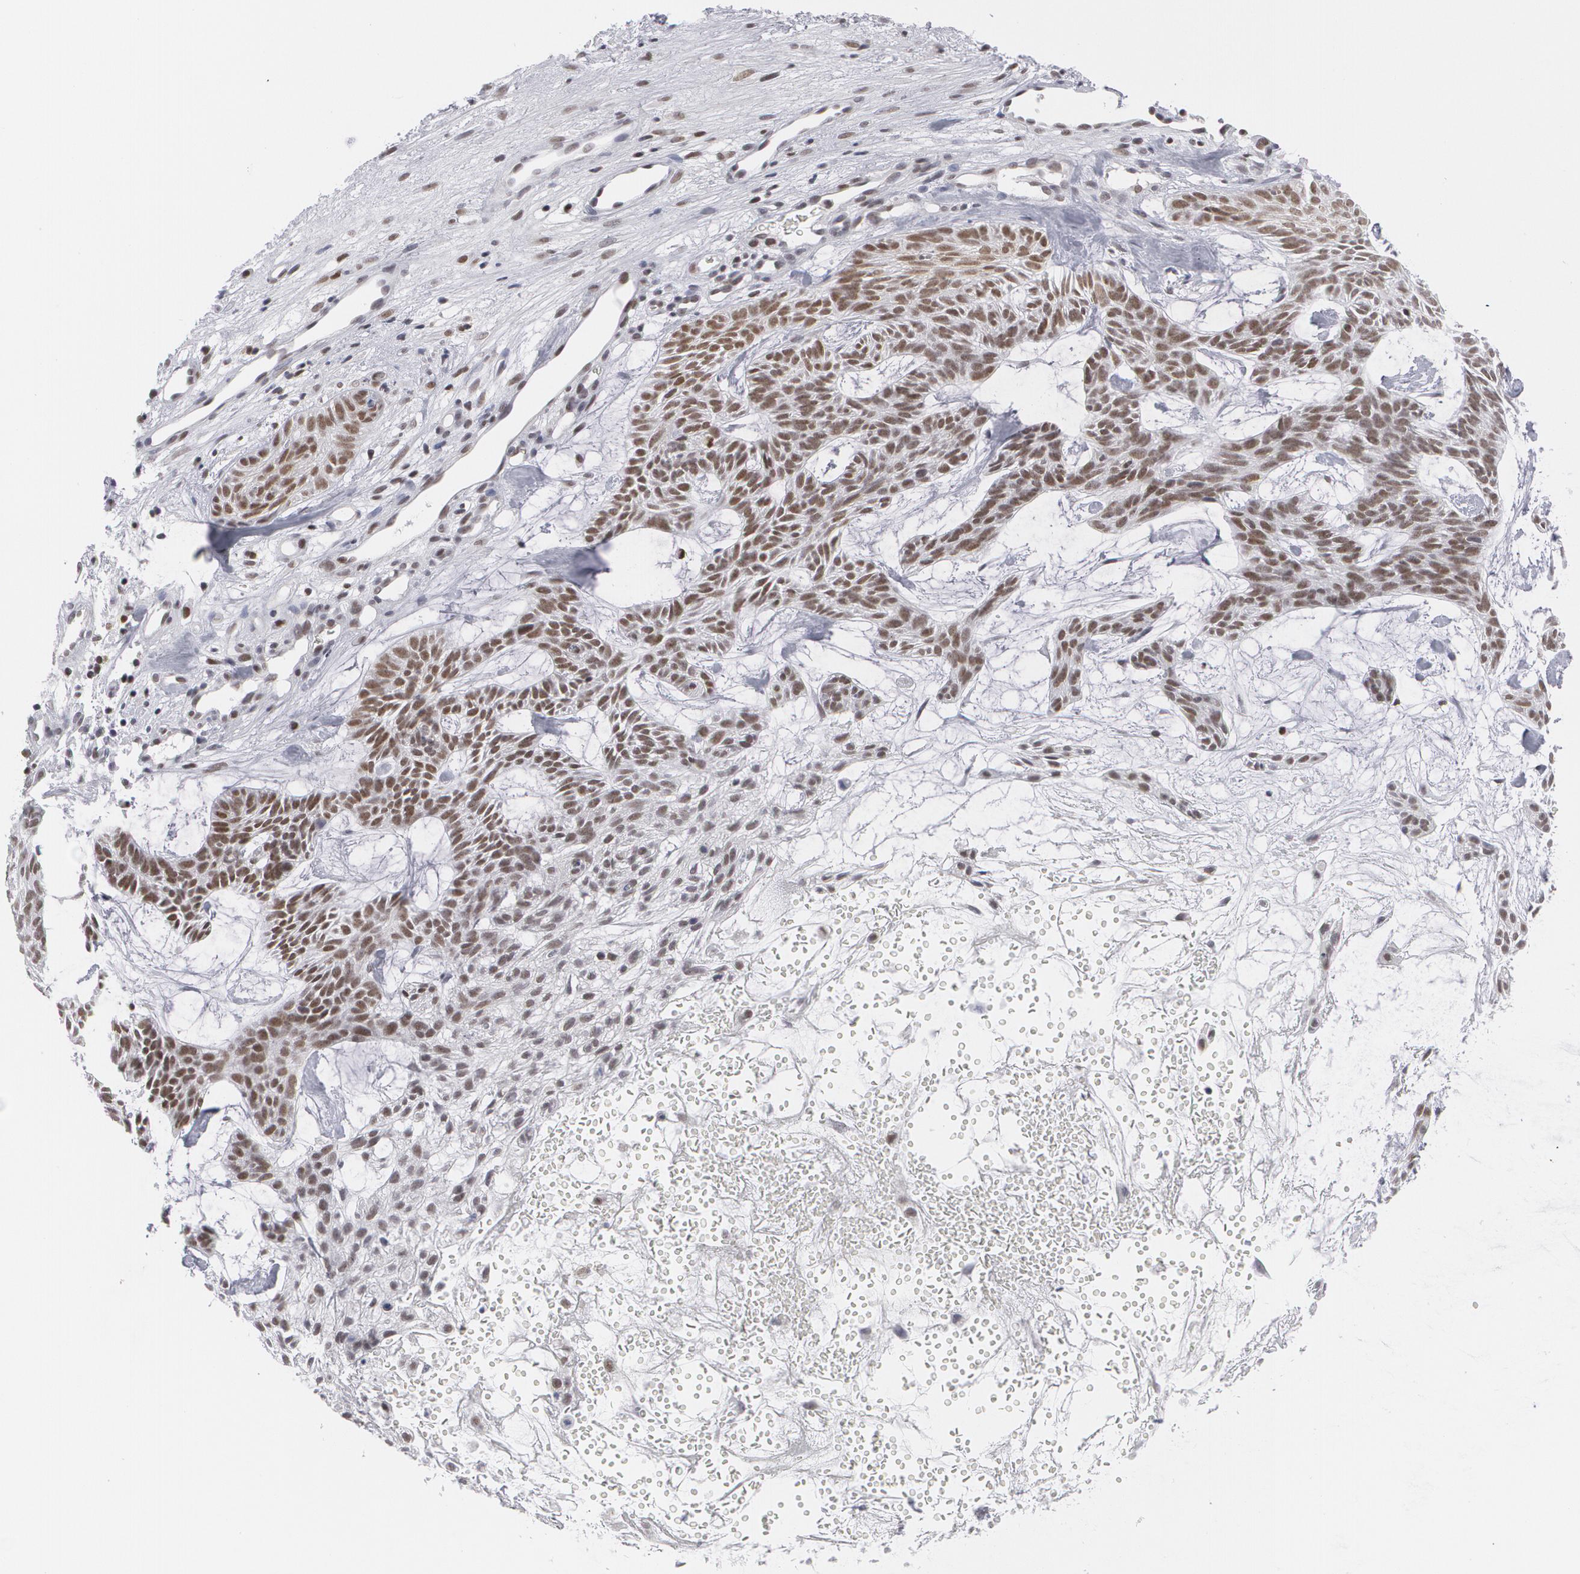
{"staining": {"intensity": "strong", "quantity": ">75%", "location": "nuclear"}, "tissue": "skin cancer", "cell_type": "Tumor cells", "image_type": "cancer", "snomed": [{"axis": "morphology", "description": "Basal cell carcinoma"}, {"axis": "topography", "description": "Skin"}], "caption": "Immunohistochemical staining of human skin cancer (basal cell carcinoma) reveals high levels of strong nuclear protein staining in approximately >75% of tumor cells.", "gene": "MCL1", "patient": {"sex": "male", "age": 75}}